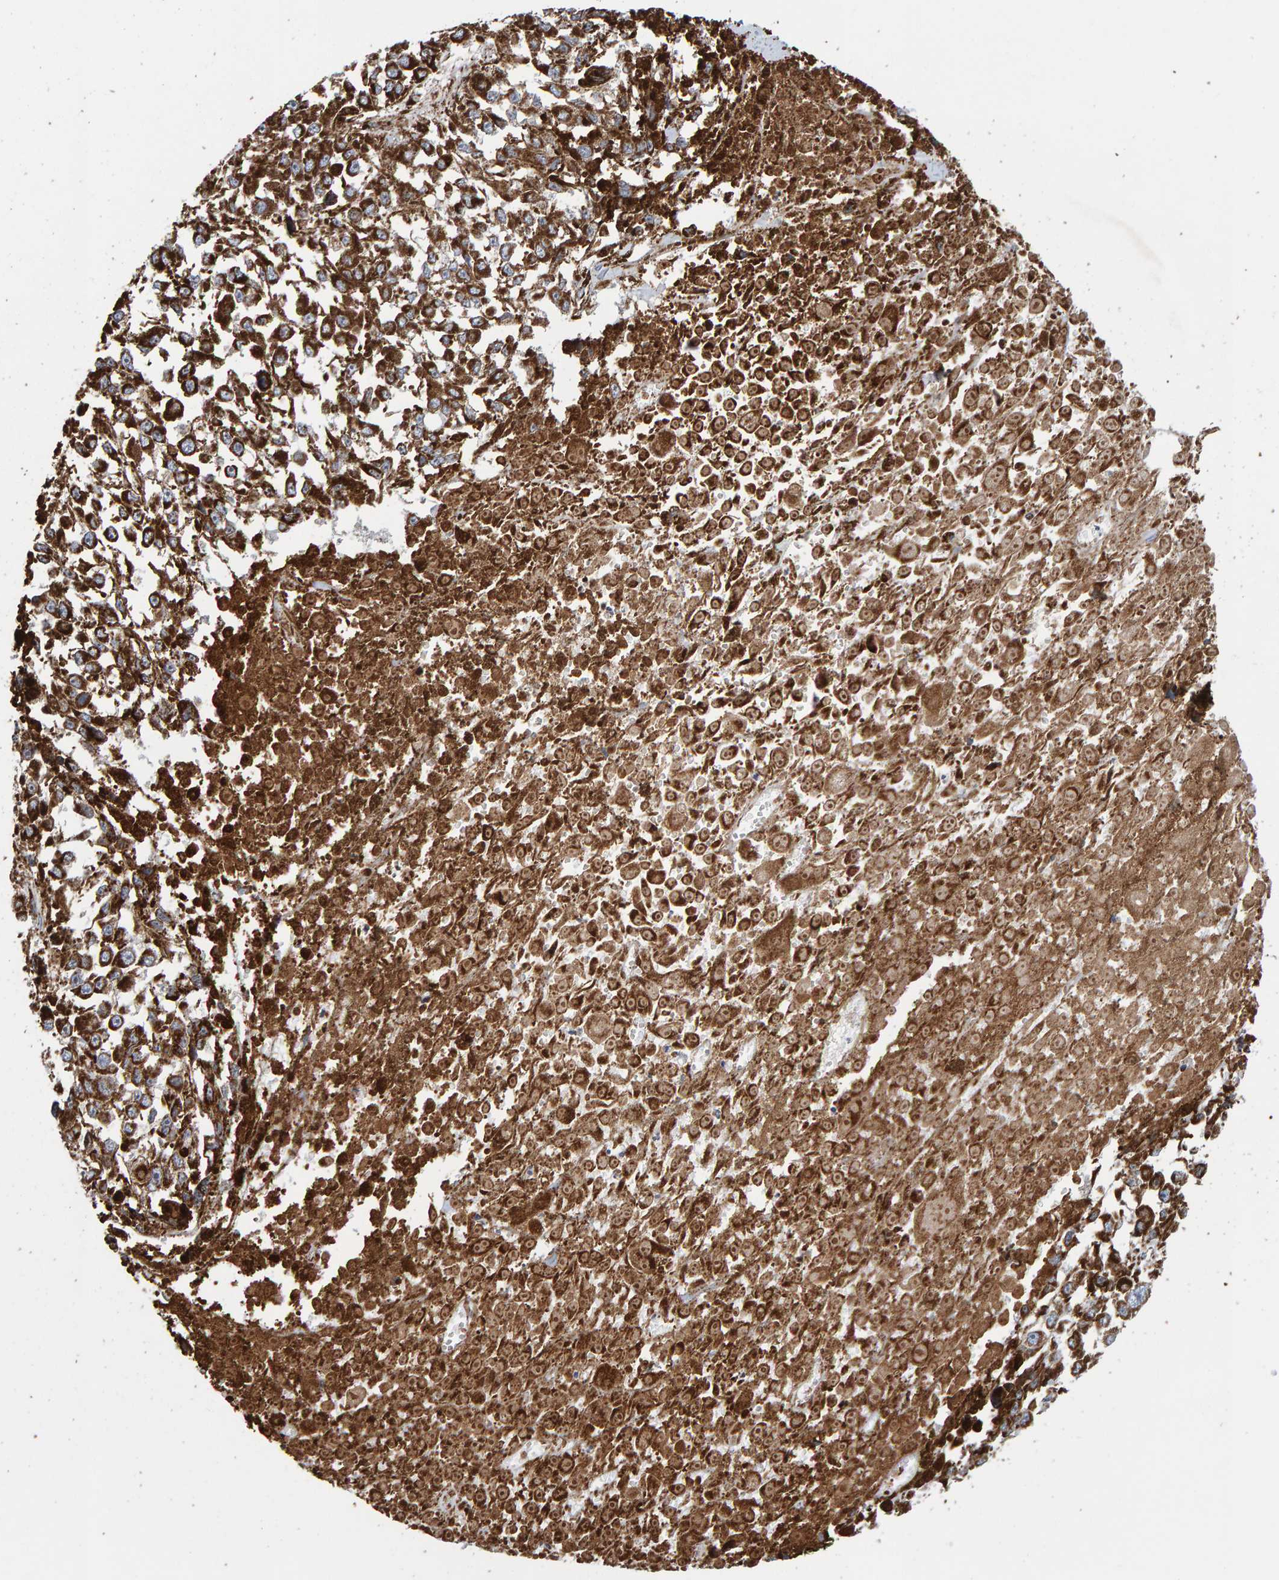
{"staining": {"intensity": "strong", "quantity": "25%-75%", "location": "cytoplasmic/membranous"}, "tissue": "melanoma", "cell_type": "Tumor cells", "image_type": "cancer", "snomed": [{"axis": "morphology", "description": "Malignant melanoma, Metastatic site"}, {"axis": "topography", "description": "Lymph node"}], "caption": "A micrograph of human melanoma stained for a protein reveals strong cytoplasmic/membranous brown staining in tumor cells.", "gene": "MRPL45", "patient": {"sex": "male", "age": 59}}